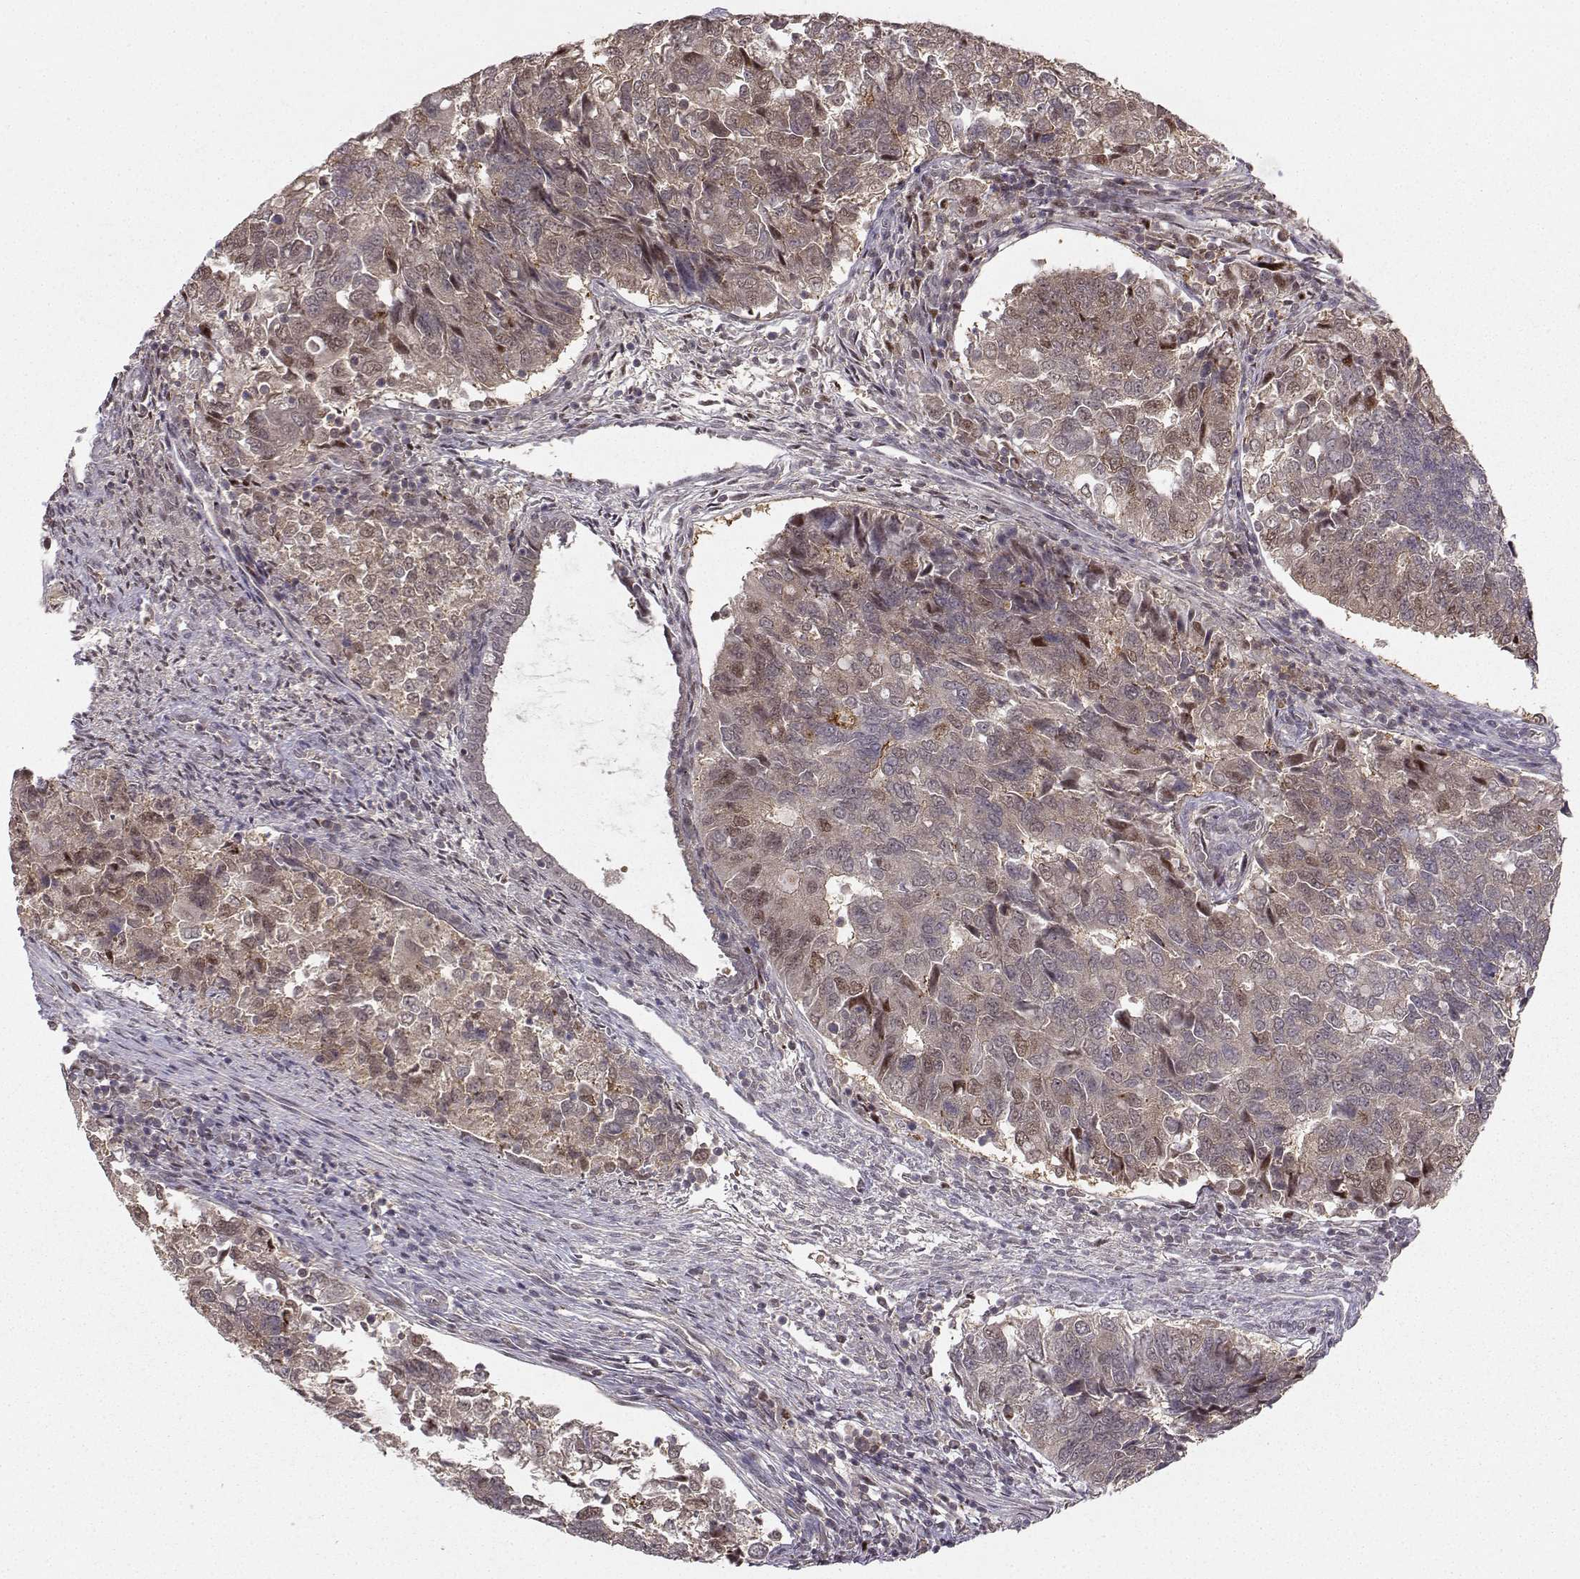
{"staining": {"intensity": "weak", "quantity": "25%-75%", "location": "cytoplasmic/membranous,nuclear"}, "tissue": "endometrial cancer", "cell_type": "Tumor cells", "image_type": "cancer", "snomed": [{"axis": "morphology", "description": "Adenocarcinoma, NOS"}, {"axis": "topography", "description": "Endometrium"}], "caption": "Weak cytoplasmic/membranous and nuclear staining for a protein is appreciated in about 25%-75% of tumor cells of adenocarcinoma (endometrial) using immunohistochemistry (IHC).", "gene": "PKP2", "patient": {"sex": "female", "age": 43}}